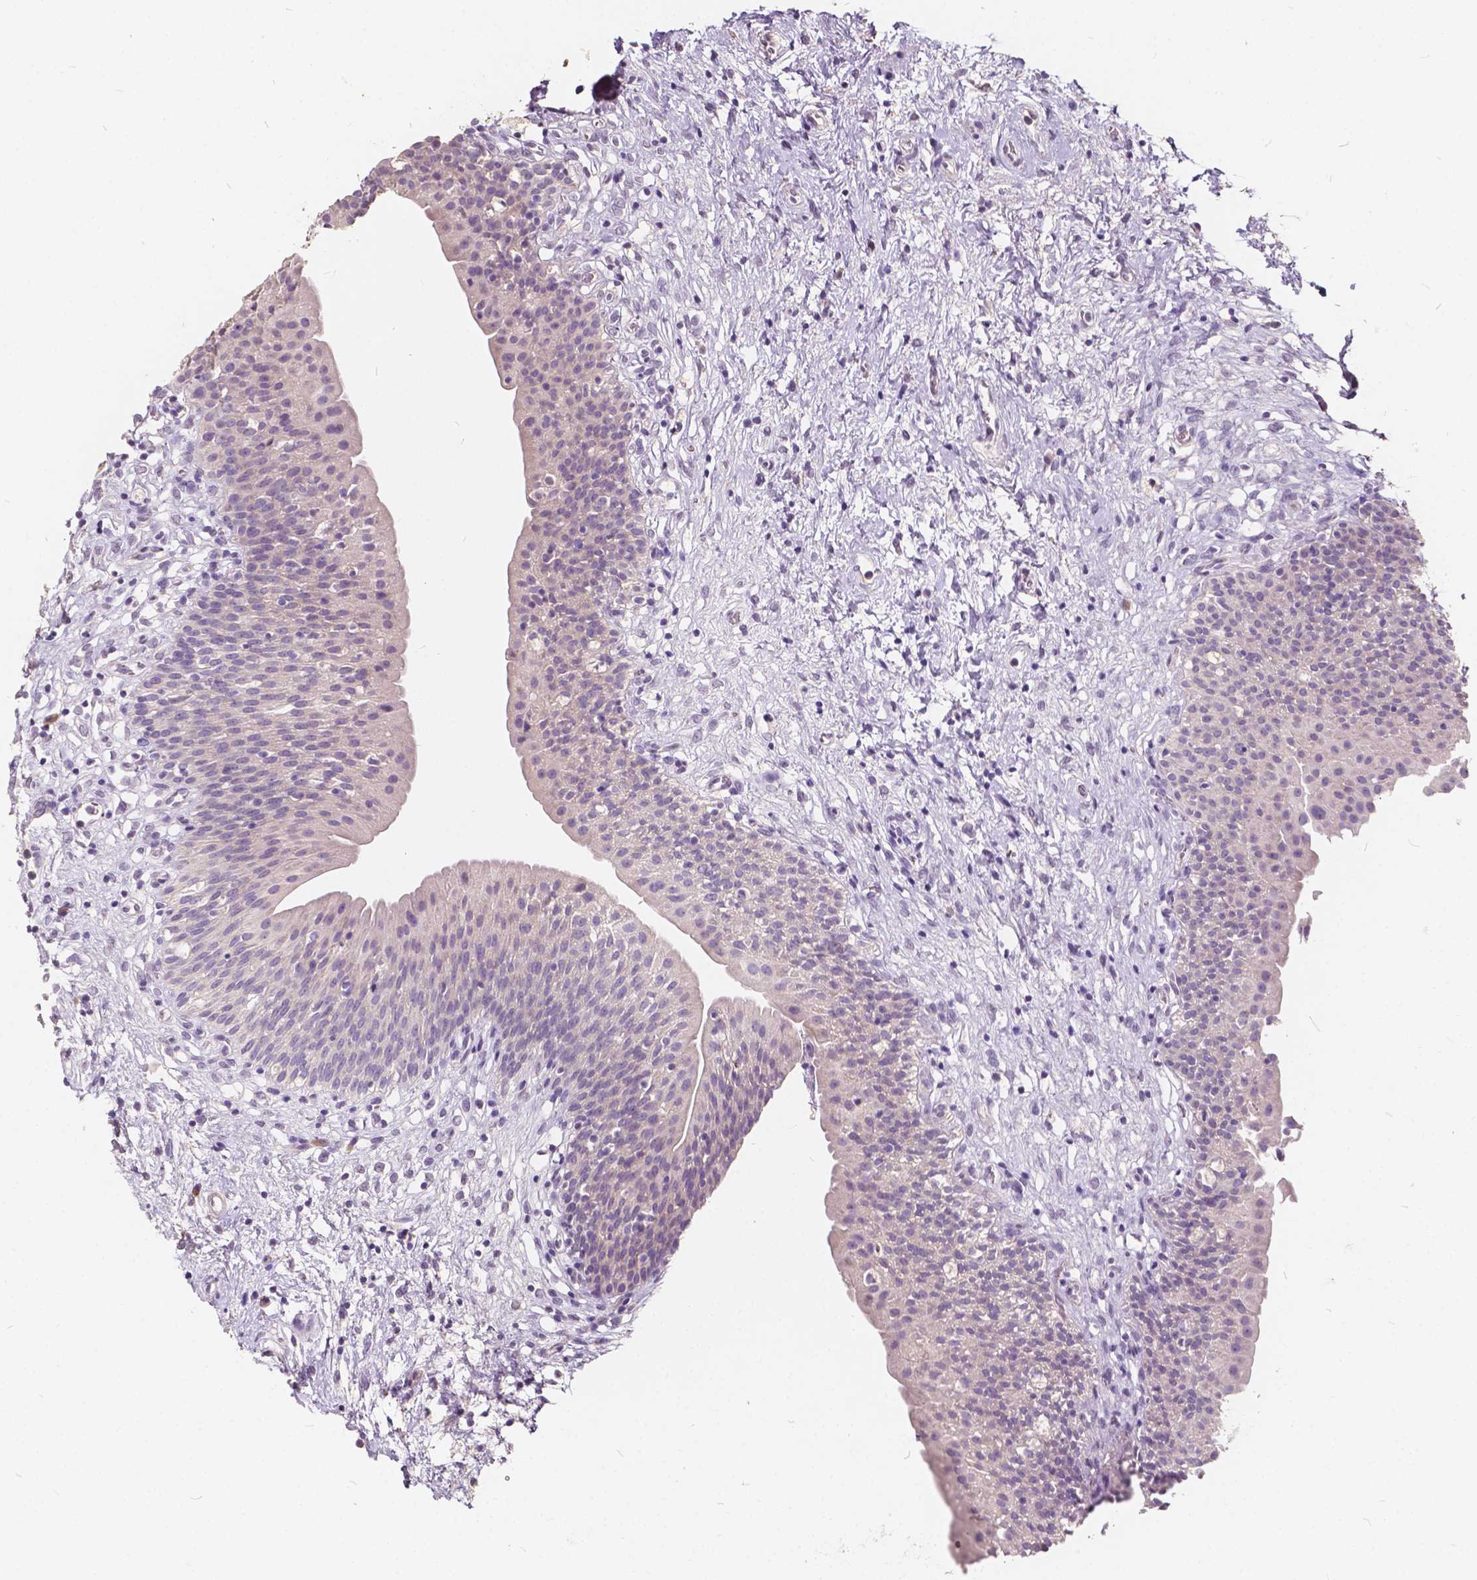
{"staining": {"intensity": "negative", "quantity": "none", "location": "none"}, "tissue": "urinary bladder", "cell_type": "Urothelial cells", "image_type": "normal", "snomed": [{"axis": "morphology", "description": "Normal tissue, NOS"}, {"axis": "topography", "description": "Urinary bladder"}], "caption": "An immunohistochemistry micrograph of normal urinary bladder is shown. There is no staining in urothelial cells of urinary bladder.", "gene": "SLC7A8", "patient": {"sex": "male", "age": 76}}